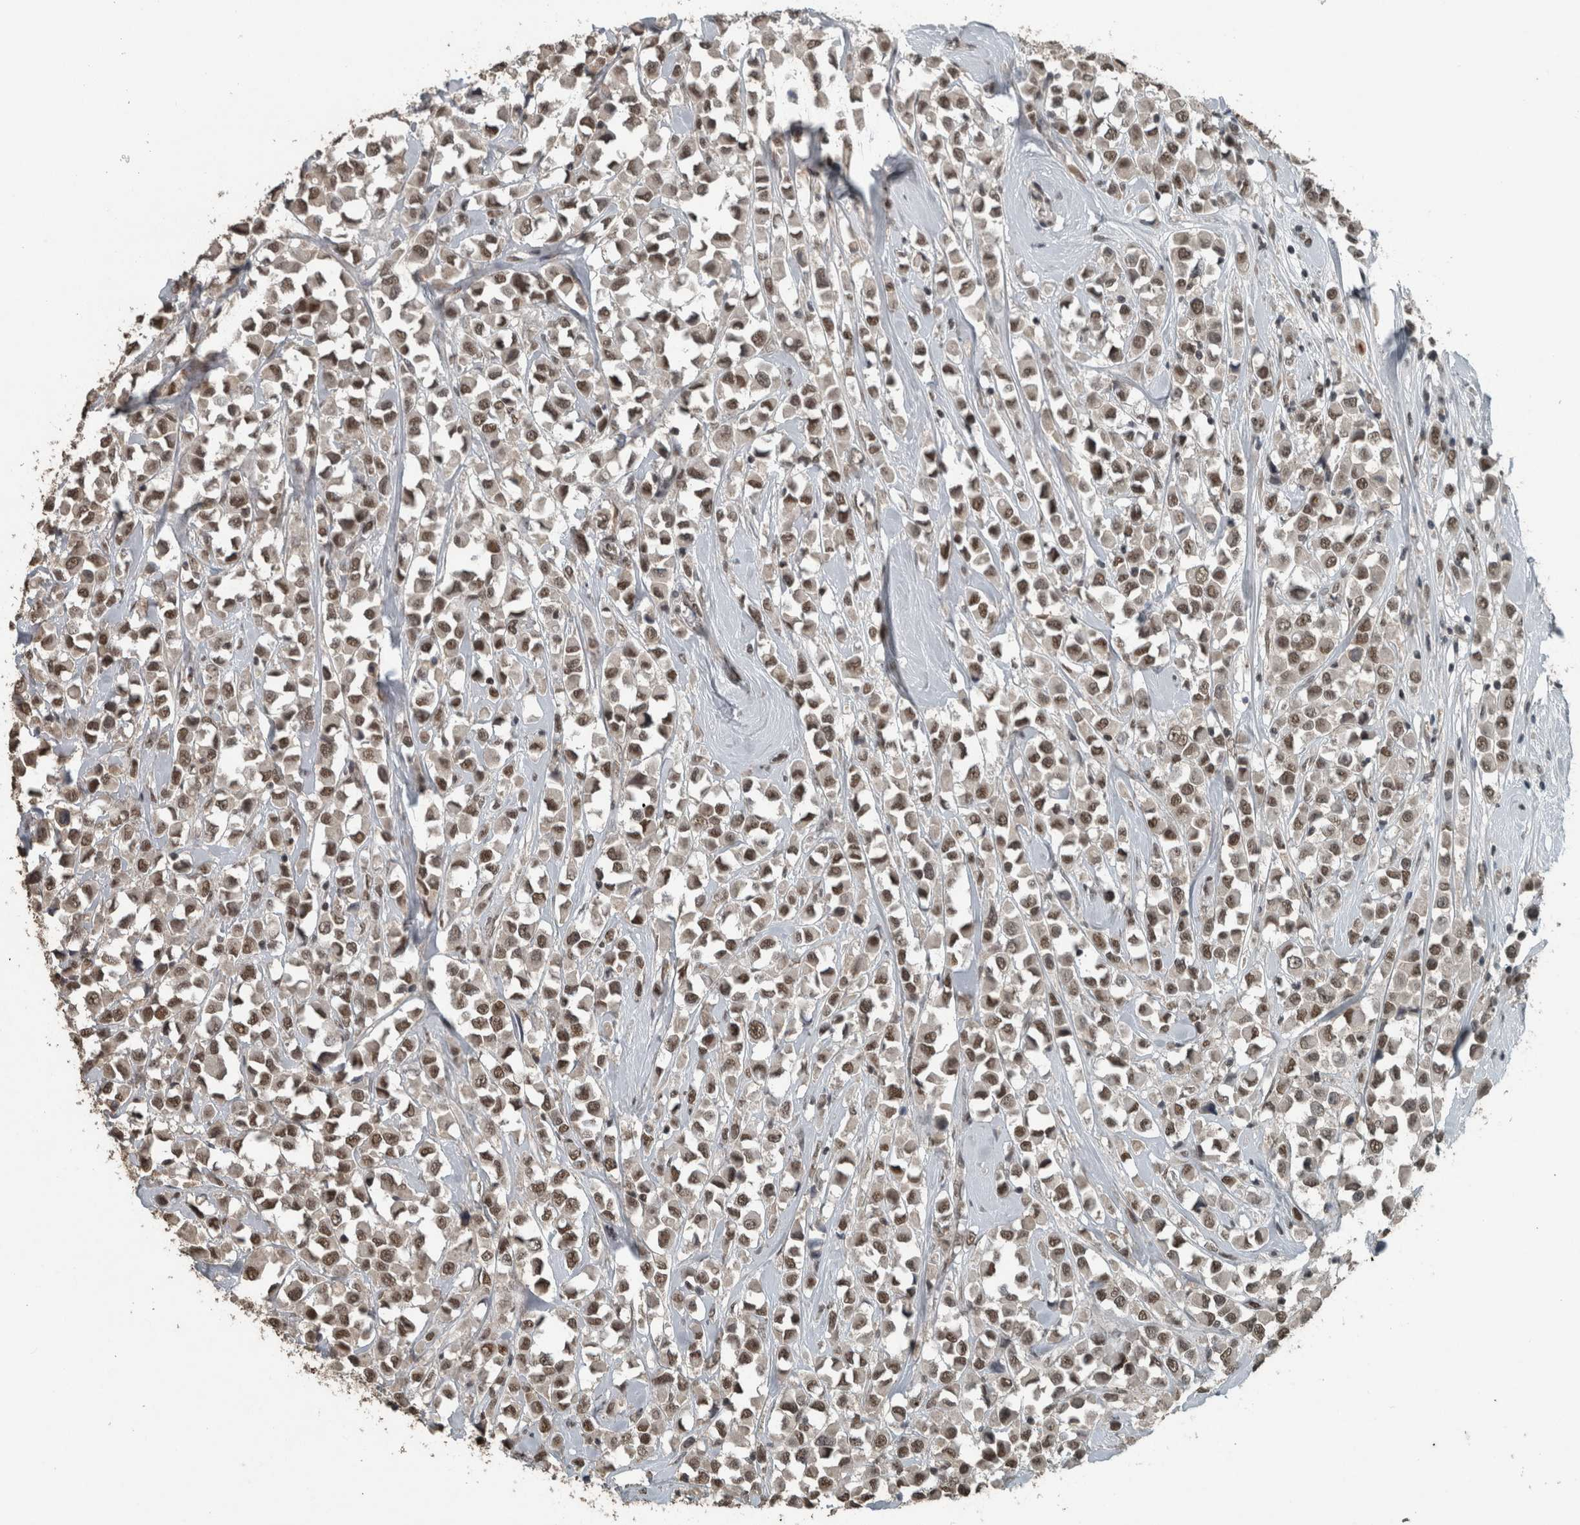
{"staining": {"intensity": "moderate", "quantity": ">75%", "location": "nuclear"}, "tissue": "breast cancer", "cell_type": "Tumor cells", "image_type": "cancer", "snomed": [{"axis": "morphology", "description": "Duct carcinoma"}, {"axis": "topography", "description": "Breast"}], "caption": "DAB (3,3'-diaminobenzidine) immunohistochemical staining of human invasive ductal carcinoma (breast) exhibits moderate nuclear protein staining in about >75% of tumor cells. The staining was performed using DAB, with brown indicating positive protein expression. Nuclei are stained blue with hematoxylin.", "gene": "ZNF24", "patient": {"sex": "female", "age": 61}}